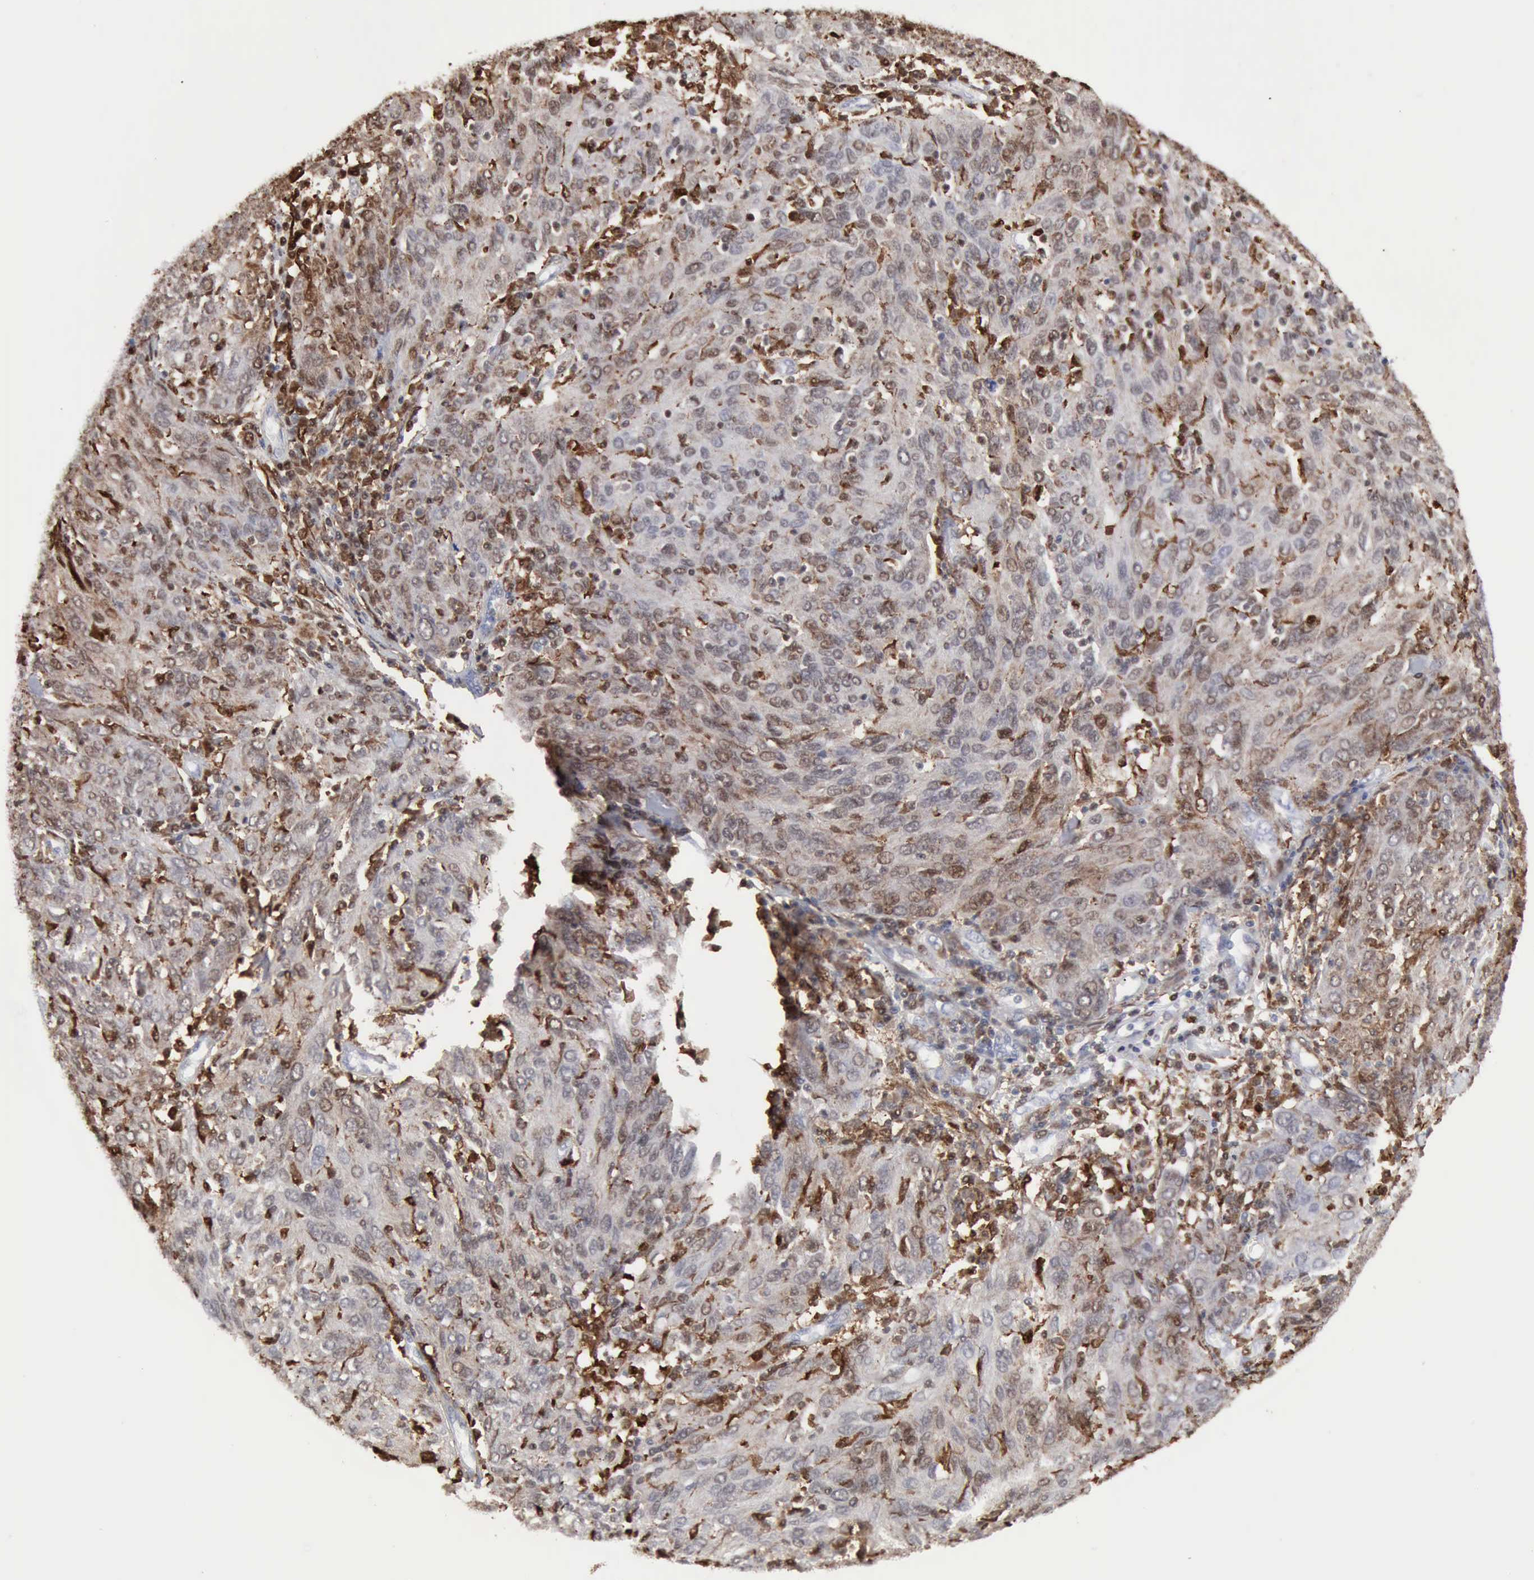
{"staining": {"intensity": "weak", "quantity": "<25%", "location": "cytoplasmic/membranous"}, "tissue": "ovarian cancer", "cell_type": "Tumor cells", "image_type": "cancer", "snomed": [{"axis": "morphology", "description": "Carcinoma, endometroid"}, {"axis": "topography", "description": "Ovary"}], "caption": "Immunohistochemistry (IHC) of ovarian endometroid carcinoma reveals no staining in tumor cells. The staining is performed using DAB brown chromogen with nuclei counter-stained in using hematoxylin.", "gene": "STAT1", "patient": {"sex": "female", "age": 50}}